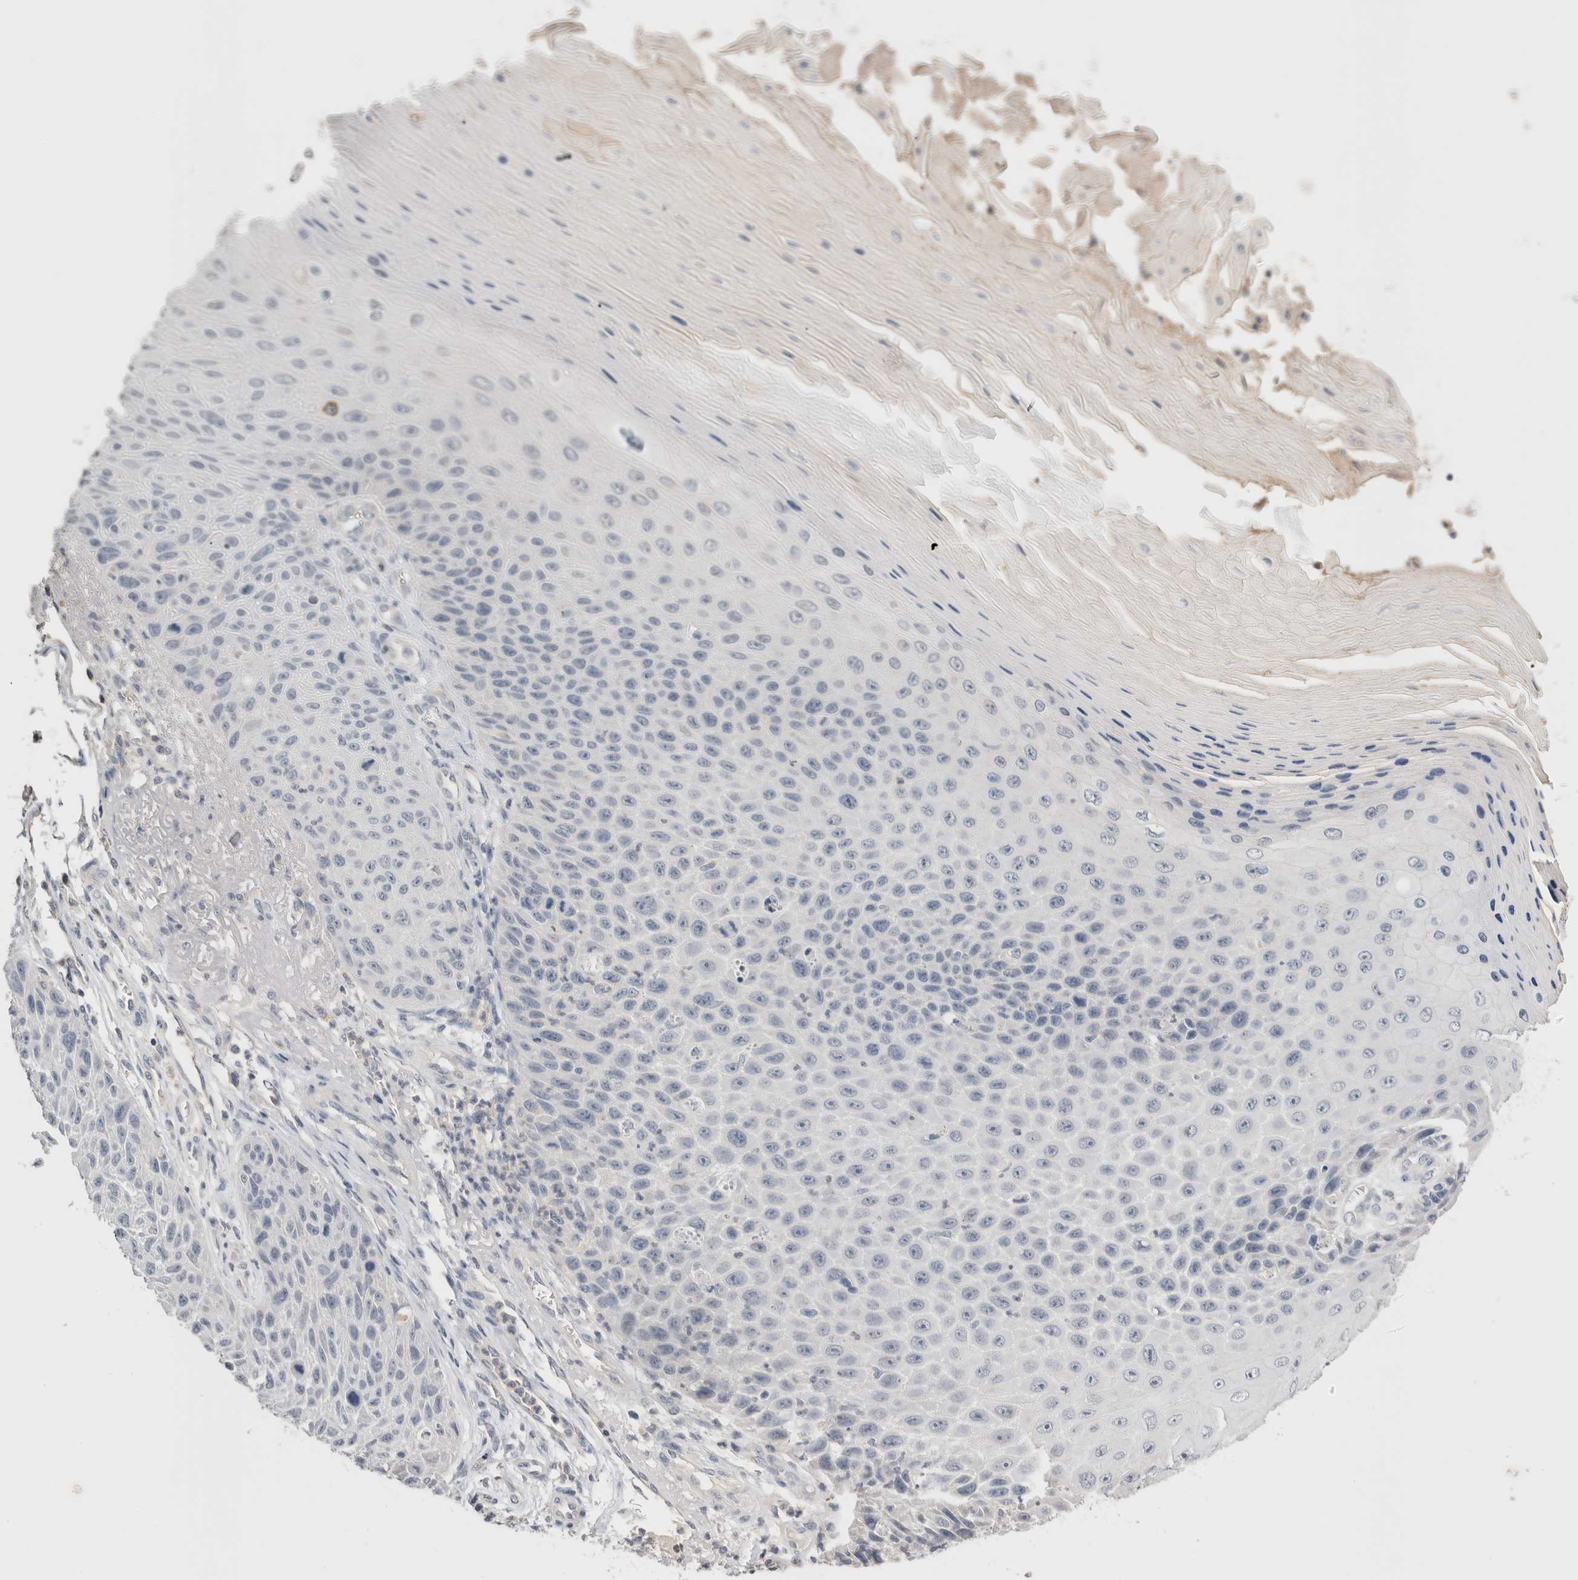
{"staining": {"intensity": "negative", "quantity": "none", "location": "none"}, "tissue": "skin cancer", "cell_type": "Tumor cells", "image_type": "cancer", "snomed": [{"axis": "morphology", "description": "Squamous cell carcinoma, NOS"}, {"axis": "topography", "description": "Skin"}], "caption": "Immunohistochemistry micrograph of neoplastic tissue: squamous cell carcinoma (skin) stained with DAB demonstrates no significant protein staining in tumor cells.", "gene": "CRAT", "patient": {"sex": "female", "age": 88}}